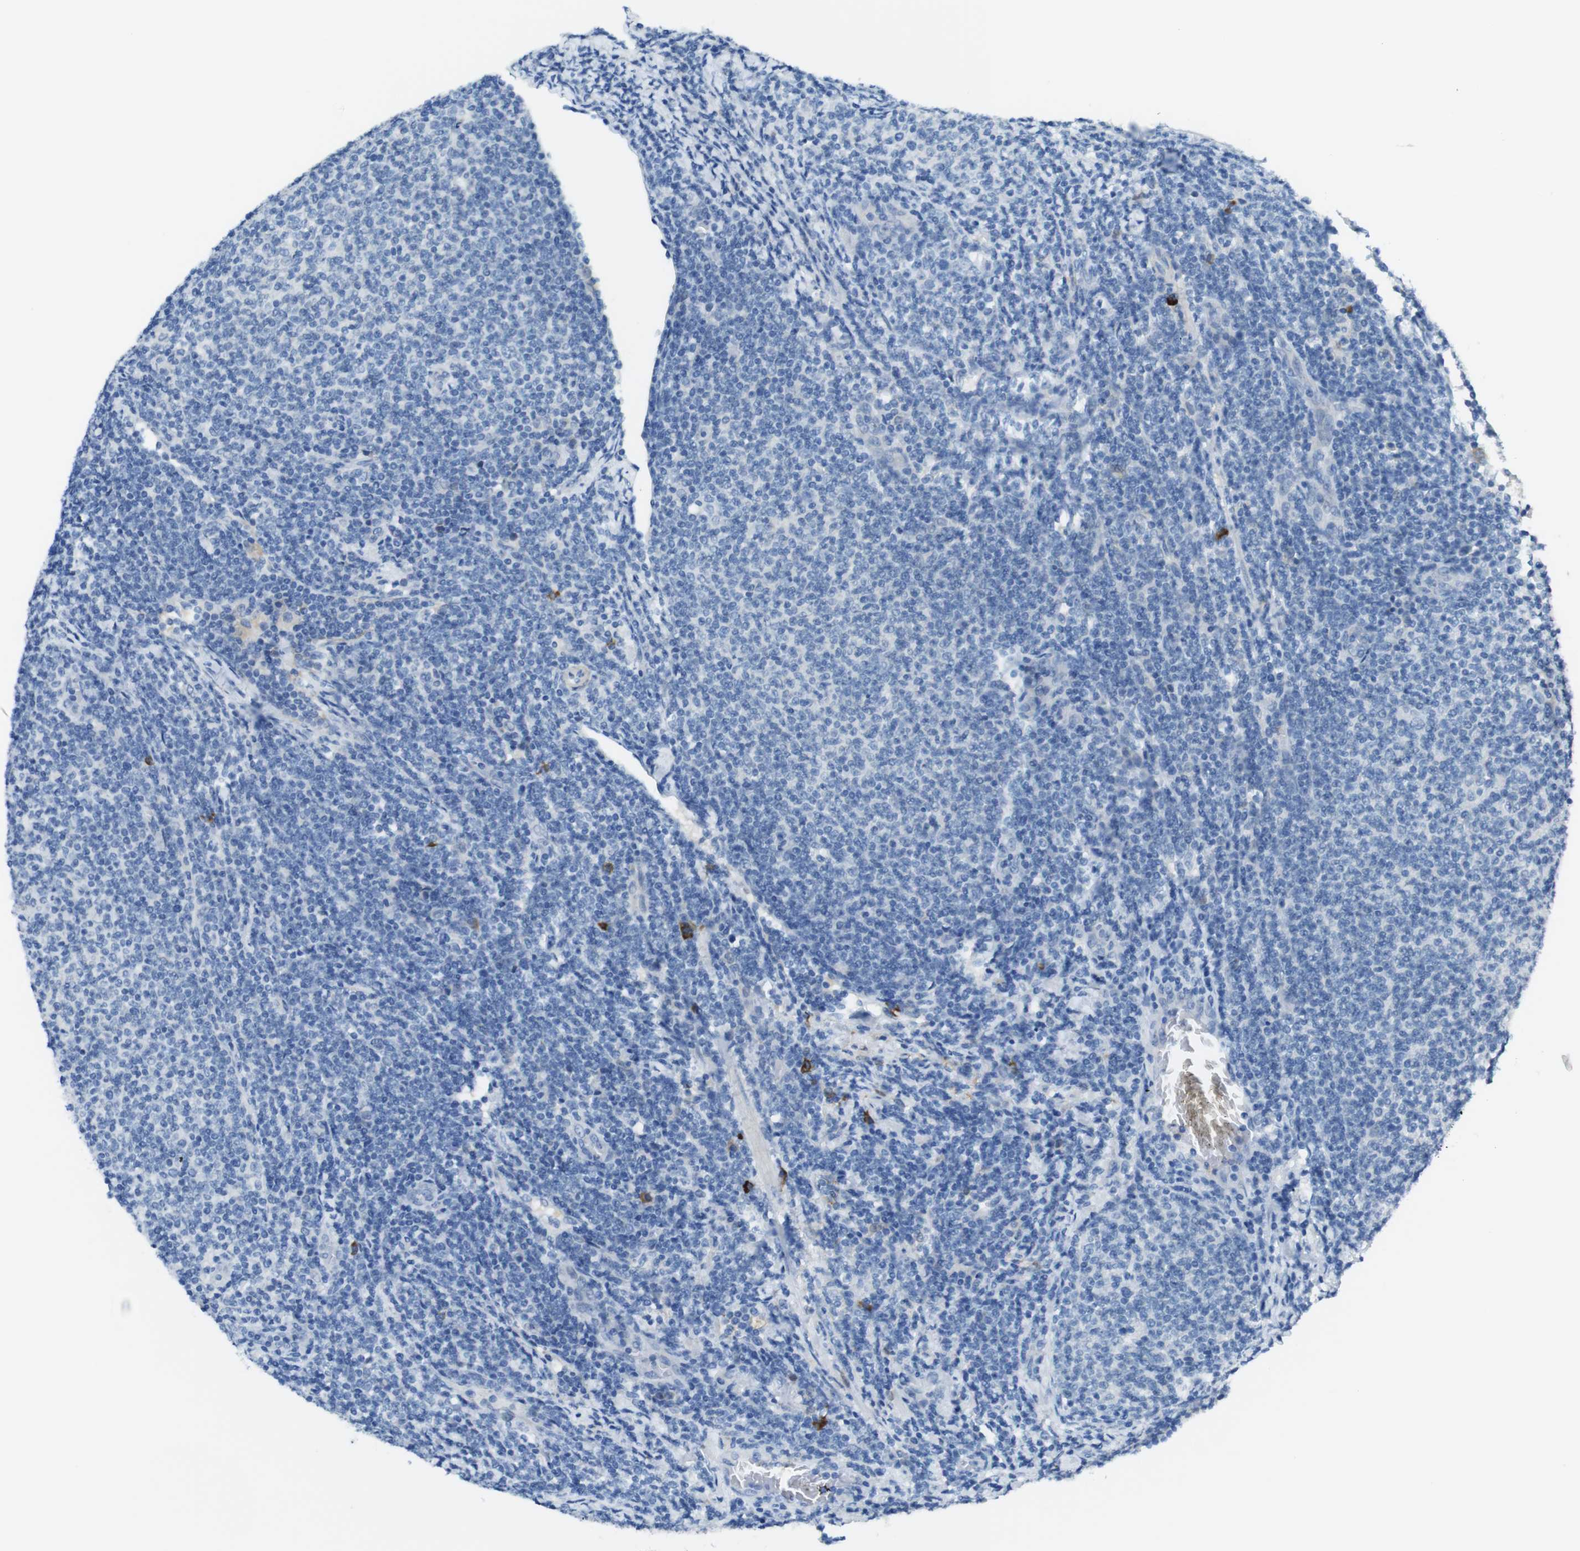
{"staining": {"intensity": "negative", "quantity": "none", "location": "none"}, "tissue": "lymphoma", "cell_type": "Tumor cells", "image_type": "cancer", "snomed": [{"axis": "morphology", "description": "Malignant lymphoma, non-Hodgkin's type, Low grade"}, {"axis": "topography", "description": "Lymph node"}], "caption": "The histopathology image shows no staining of tumor cells in lymphoma. (DAB (3,3'-diaminobenzidine) immunohistochemistry (IHC), high magnification).", "gene": "CLMN", "patient": {"sex": "male", "age": 66}}